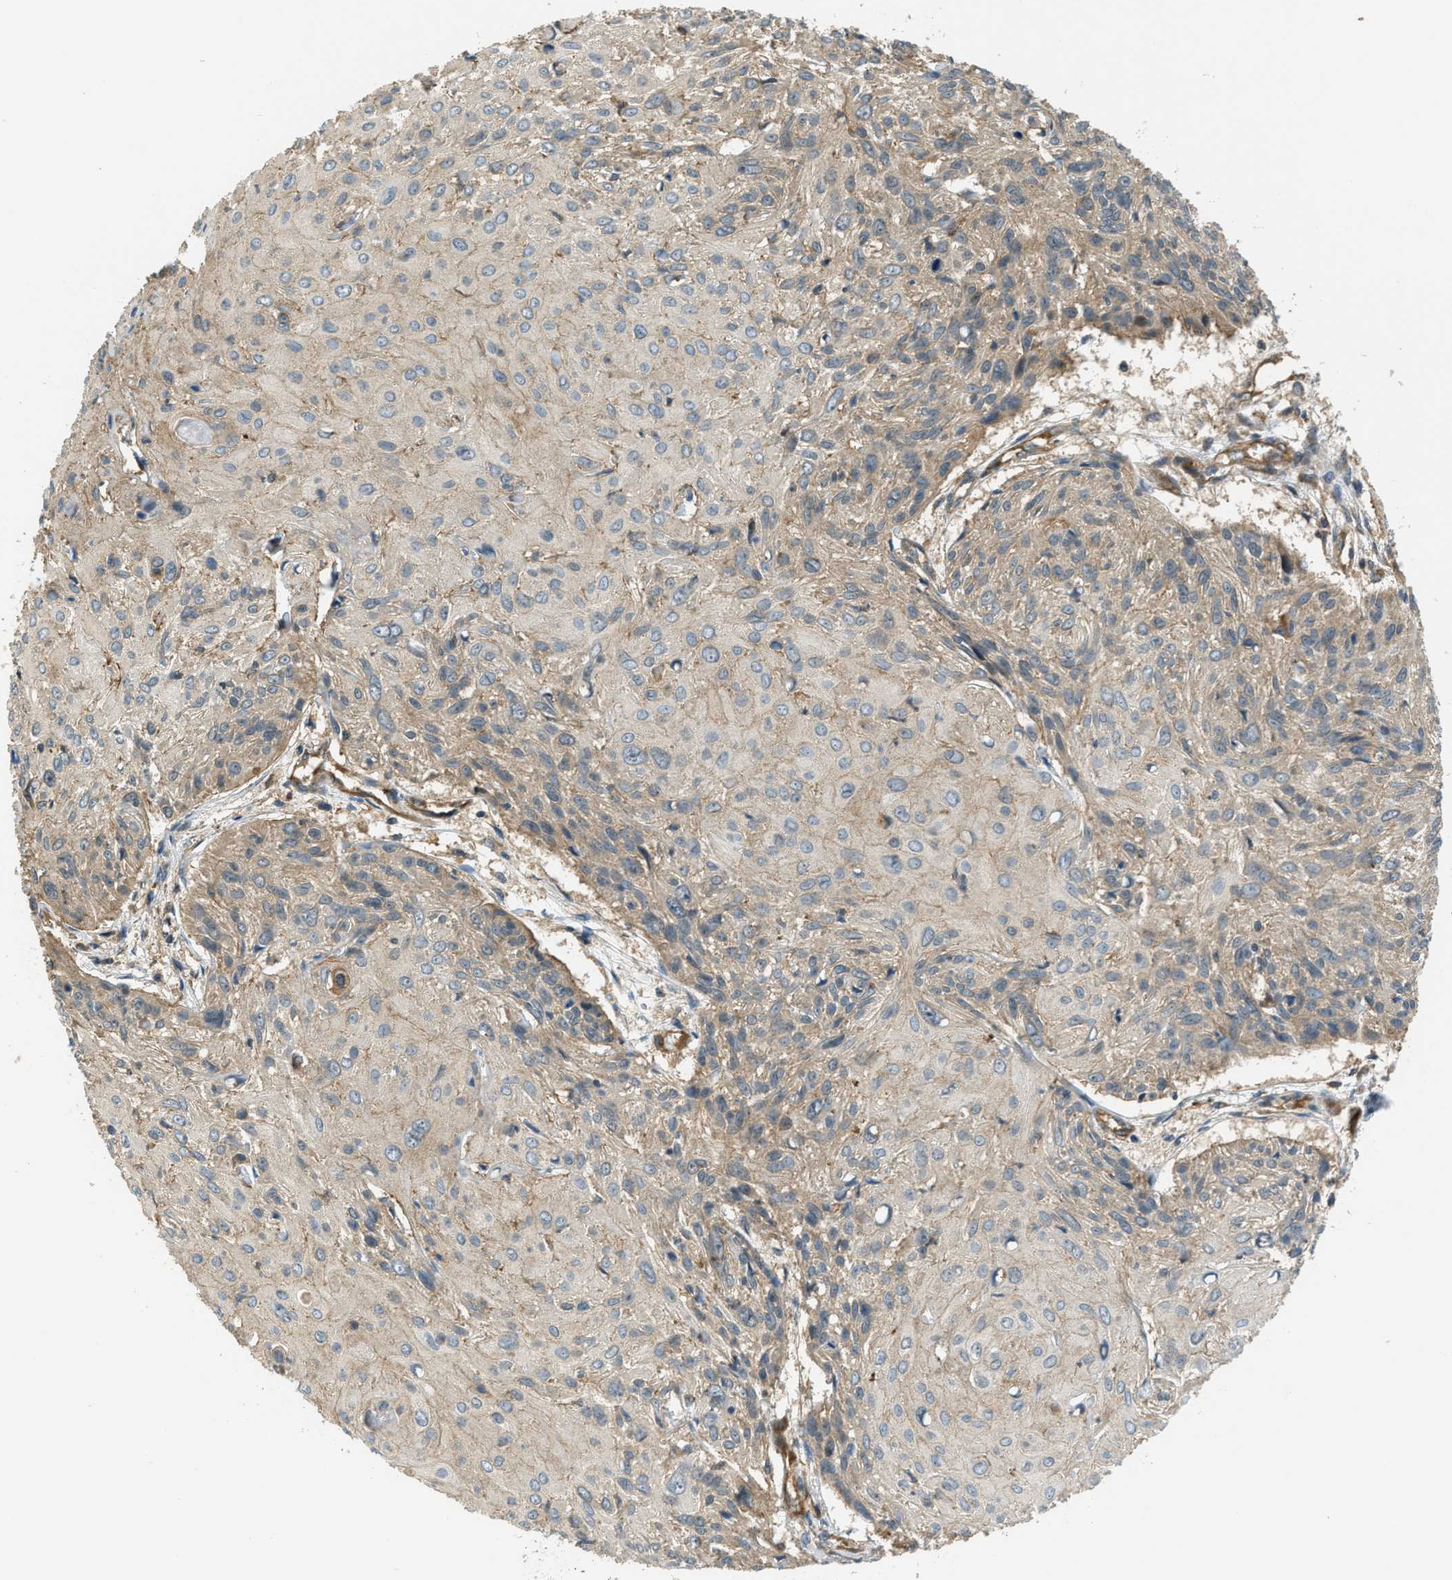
{"staining": {"intensity": "weak", "quantity": "<25%", "location": "cytoplasmic/membranous"}, "tissue": "cervical cancer", "cell_type": "Tumor cells", "image_type": "cancer", "snomed": [{"axis": "morphology", "description": "Squamous cell carcinoma, NOS"}, {"axis": "topography", "description": "Cervix"}], "caption": "A high-resolution photomicrograph shows immunohistochemistry (IHC) staining of squamous cell carcinoma (cervical), which exhibits no significant staining in tumor cells. (DAB (3,3'-diaminobenzidine) immunohistochemistry, high magnification).", "gene": "BAG4", "patient": {"sex": "female", "age": 51}}